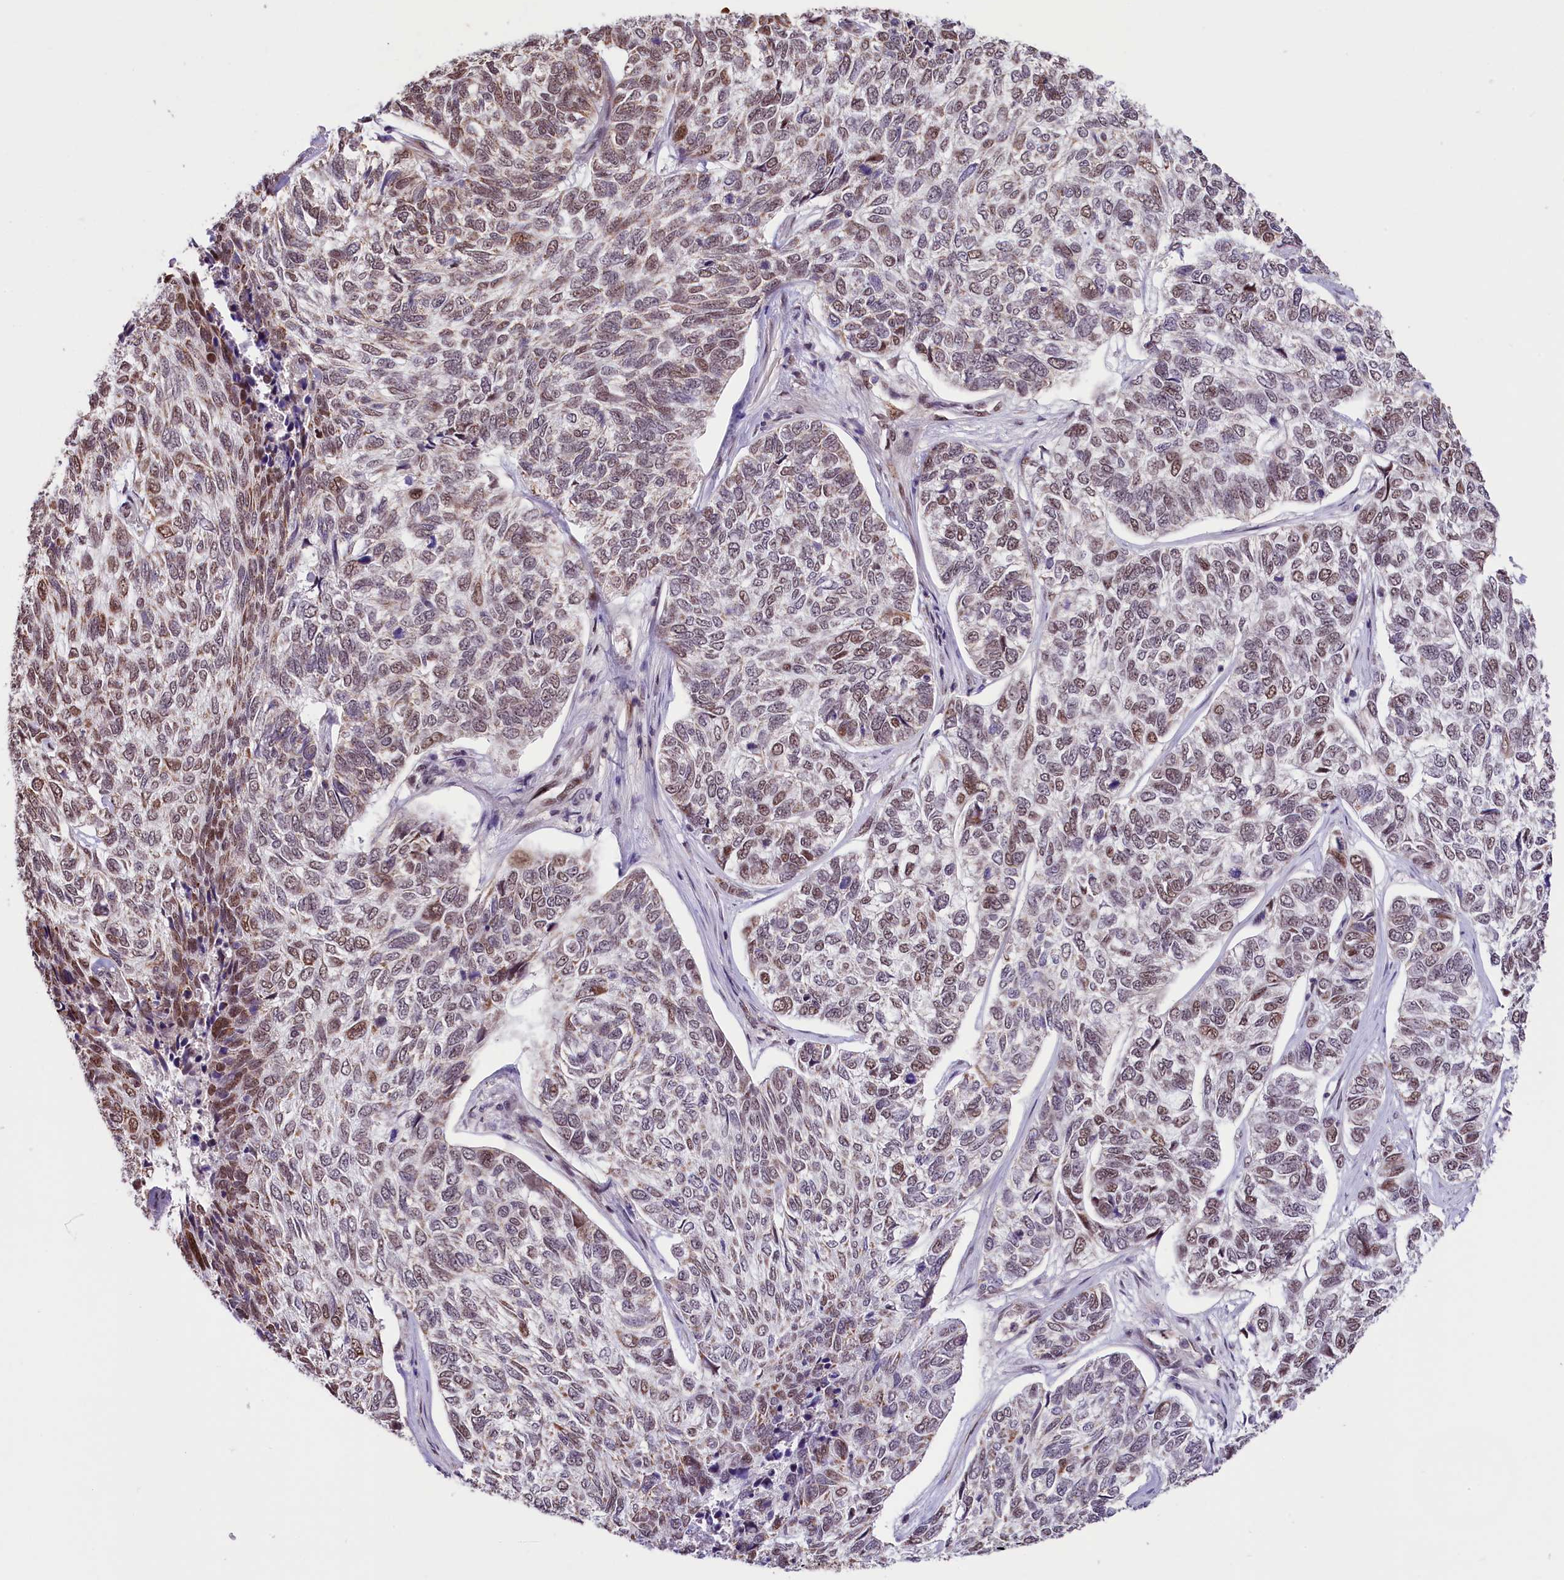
{"staining": {"intensity": "weak", "quantity": "25%-75%", "location": "nuclear"}, "tissue": "skin cancer", "cell_type": "Tumor cells", "image_type": "cancer", "snomed": [{"axis": "morphology", "description": "Basal cell carcinoma"}, {"axis": "topography", "description": "Skin"}], "caption": "The photomicrograph exhibits staining of skin basal cell carcinoma, revealing weak nuclear protein staining (brown color) within tumor cells. (Brightfield microscopy of DAB IHC at high magnification).", "gene": "MRPL54", "patient": {"sex": "female", "age": 65}}